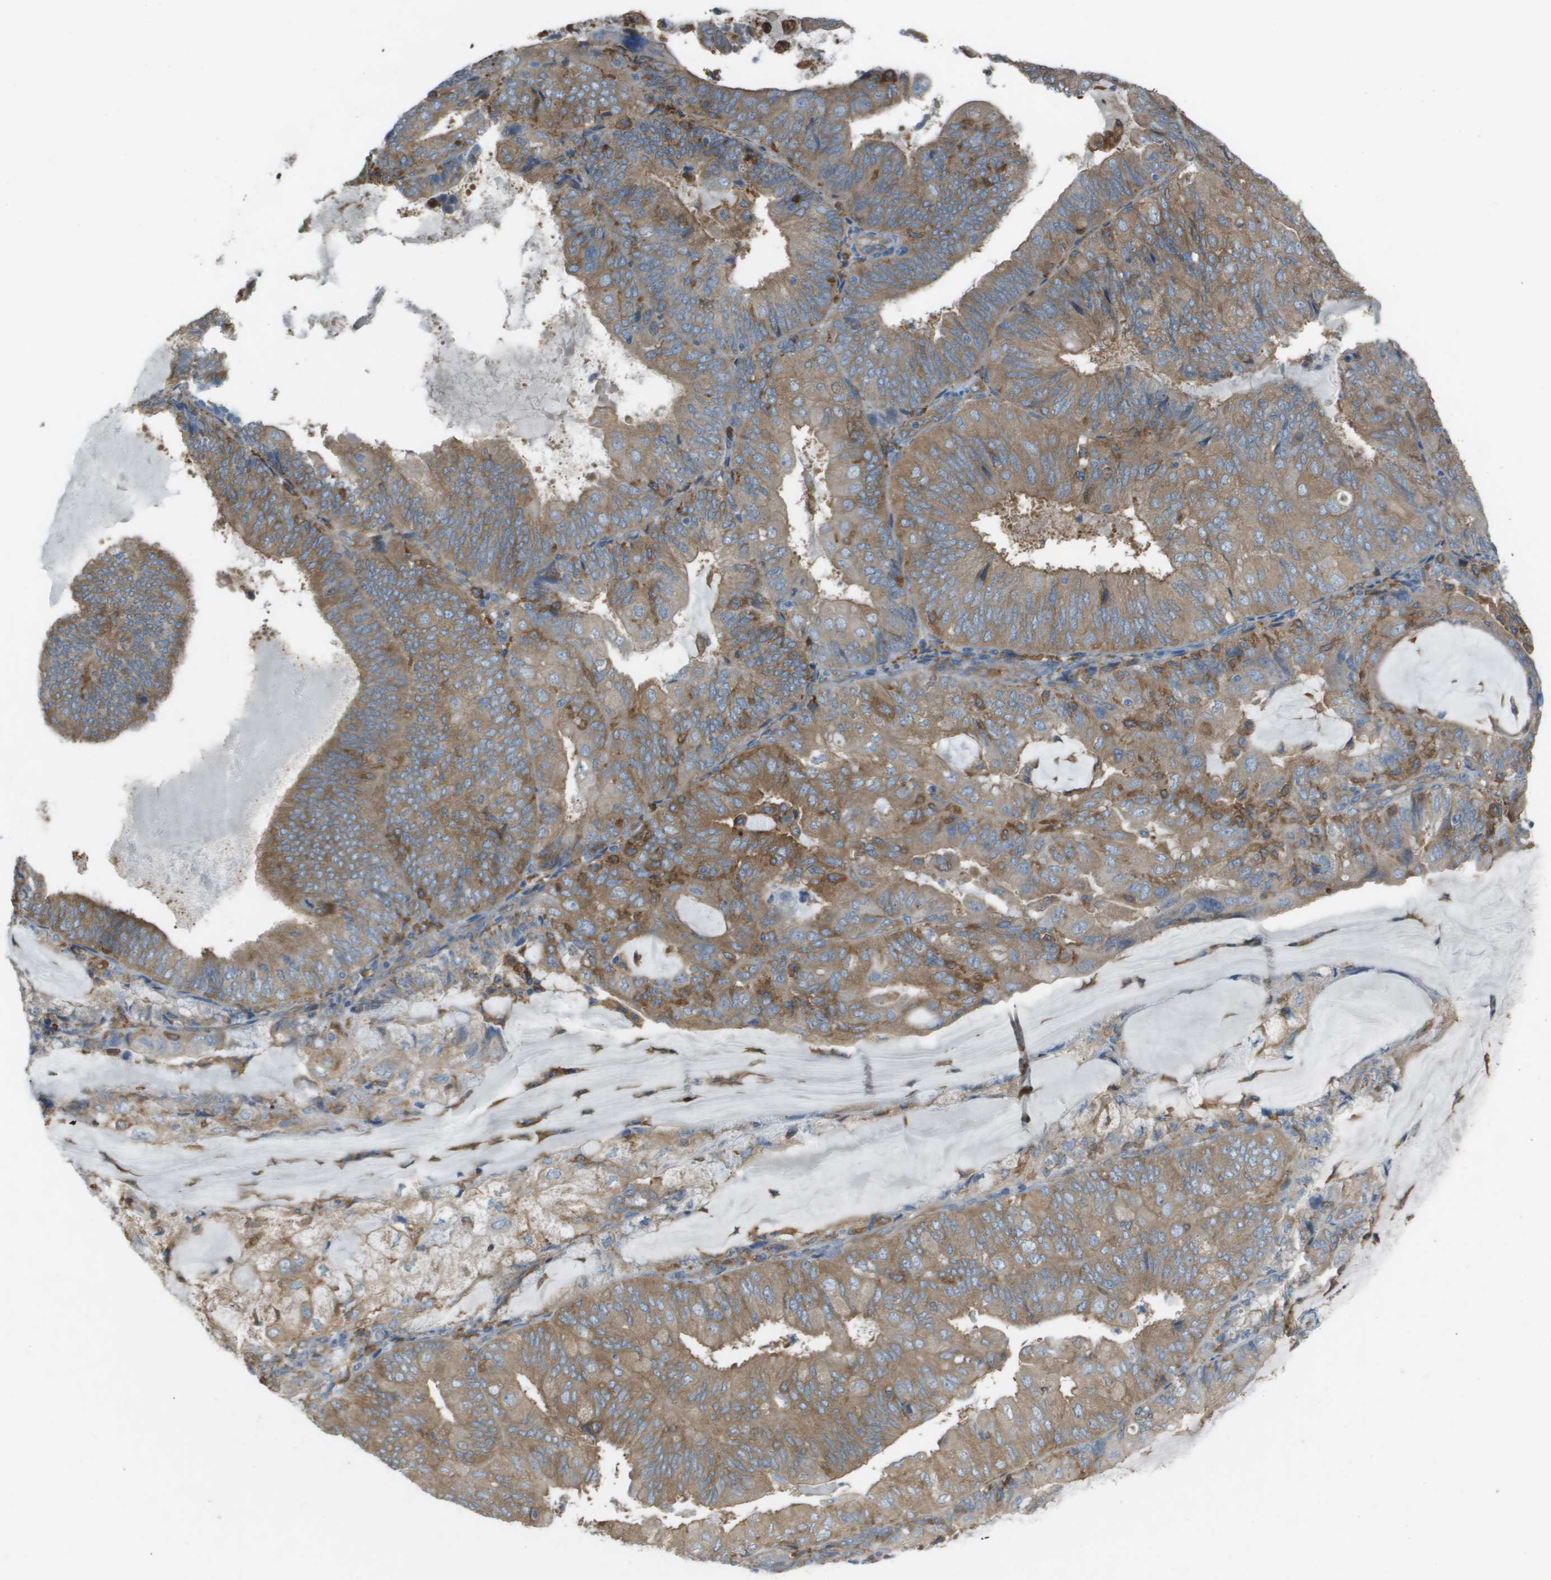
{"staining": {"intensity": "moderate", "quantity": ">75%", "location": "cytoplasmic/membranous"}, "tissue": "endometrial cancer", "cell_type": "Tumor cells", "image_type": "cancer", "snomed": [{"axis": "morphology", "description": "Adenocarcinoma, NOS"}, {"axis": "topography", "description": "Endometrium"}], "caption": "Tumor cells show medium levels of moderate cytoplasmic/membranous expression in approximately >75% of cells in human endometrial cancer (adenocarcinoma). Immunohistochemistry stains the protein of interest in brown and the nuclei are stained blue.", "gene": "CORO1B", "patient": {"sex": "female", "age": 81}}